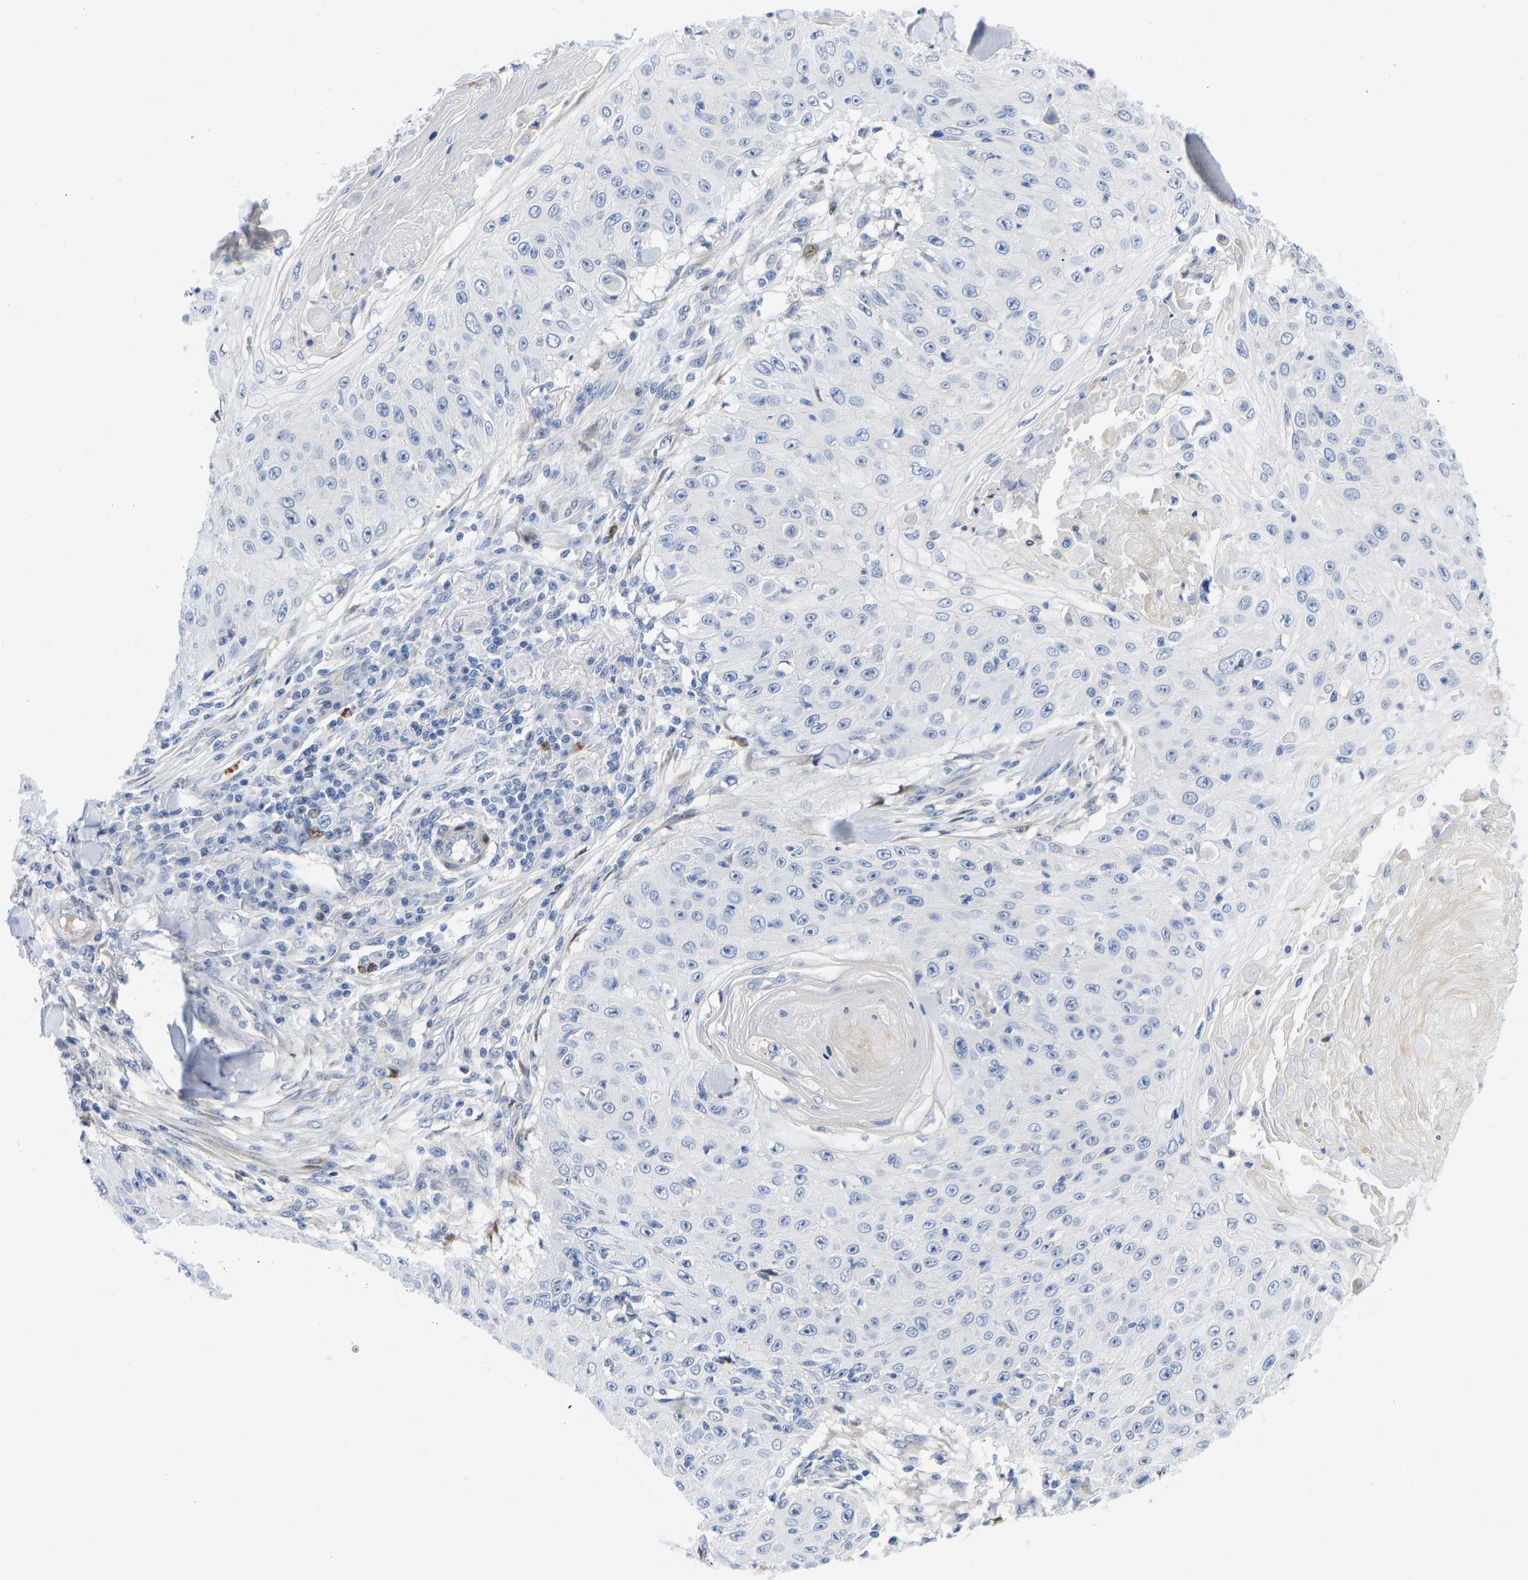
{"staining": {"intensity": "negative", "quantity": "none", "location": "none"}, "tissue": "skin cancer", "cell_type": "Tumor cells", "image_type": "cancer", "snomed": [{"axis": "morphology", "description": "Squamous cell carcinoma, NOS"}, {"axis": "topography", "description": "Skin"}], "caption": "An image of skin cancer stained for a protein shows no brown staining in tumor cells.", "gene": "HDAC5", "patient": {"sex": "male", "age": 86}}